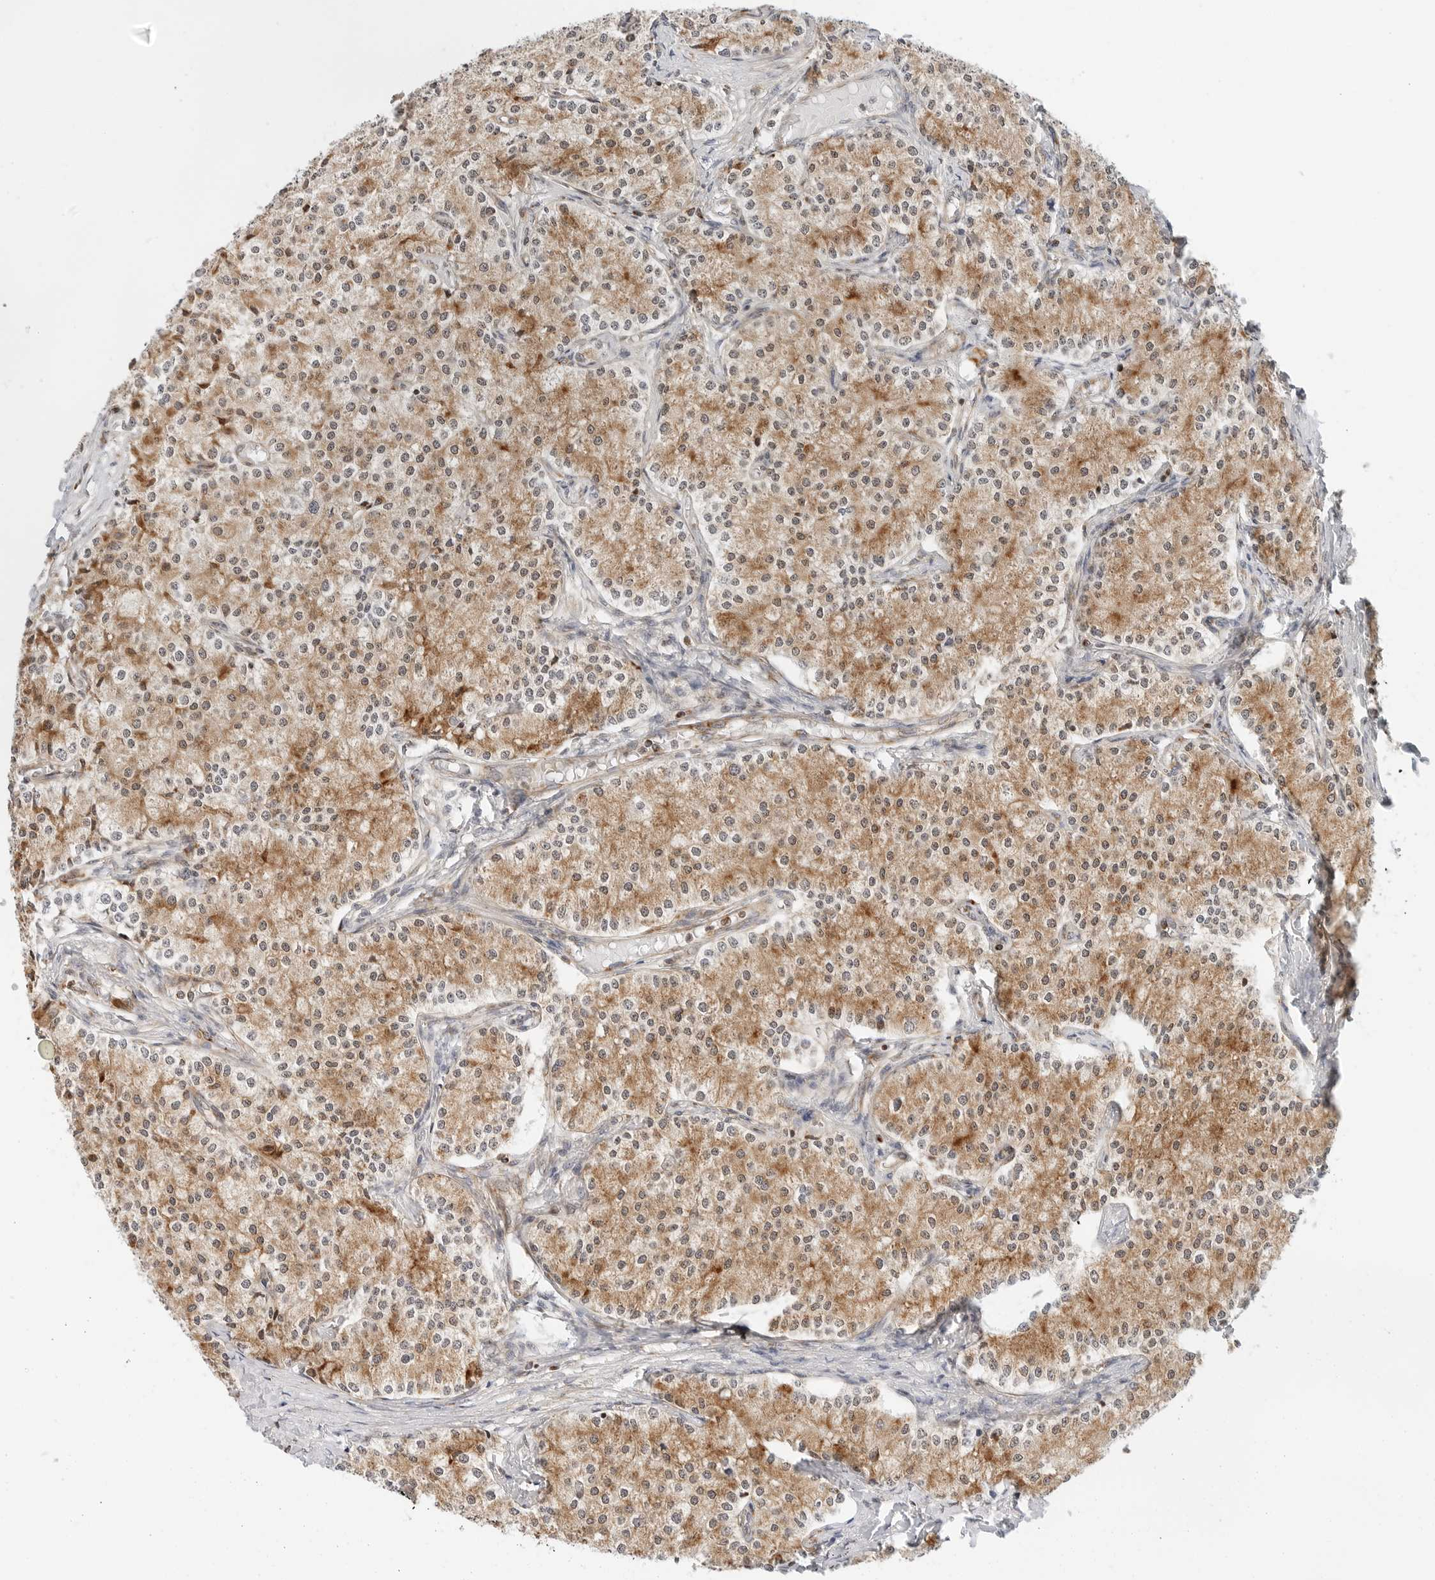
{"staining": {"intensity": "moderate", "quantity": ">75%", "location": "cytoplasmic/membranous"}, "tissue": "carcinoid", "cell_type": "Tumor cells", "image_type": "cancer", "snomed": [{"axis": "morphology", "description": "Carcinoid, malignant, NOS"}, {"axis": "topography", "description": "Colon"}], "caption": "This histopathology image reveals immunohistochemistry staining of carcinoid, with medium moderate cytoplasmic/membranous expression in about >75% of tumor cells.", "gene": "DYRK4", "patient": {"sex": "female", "age": 52}}